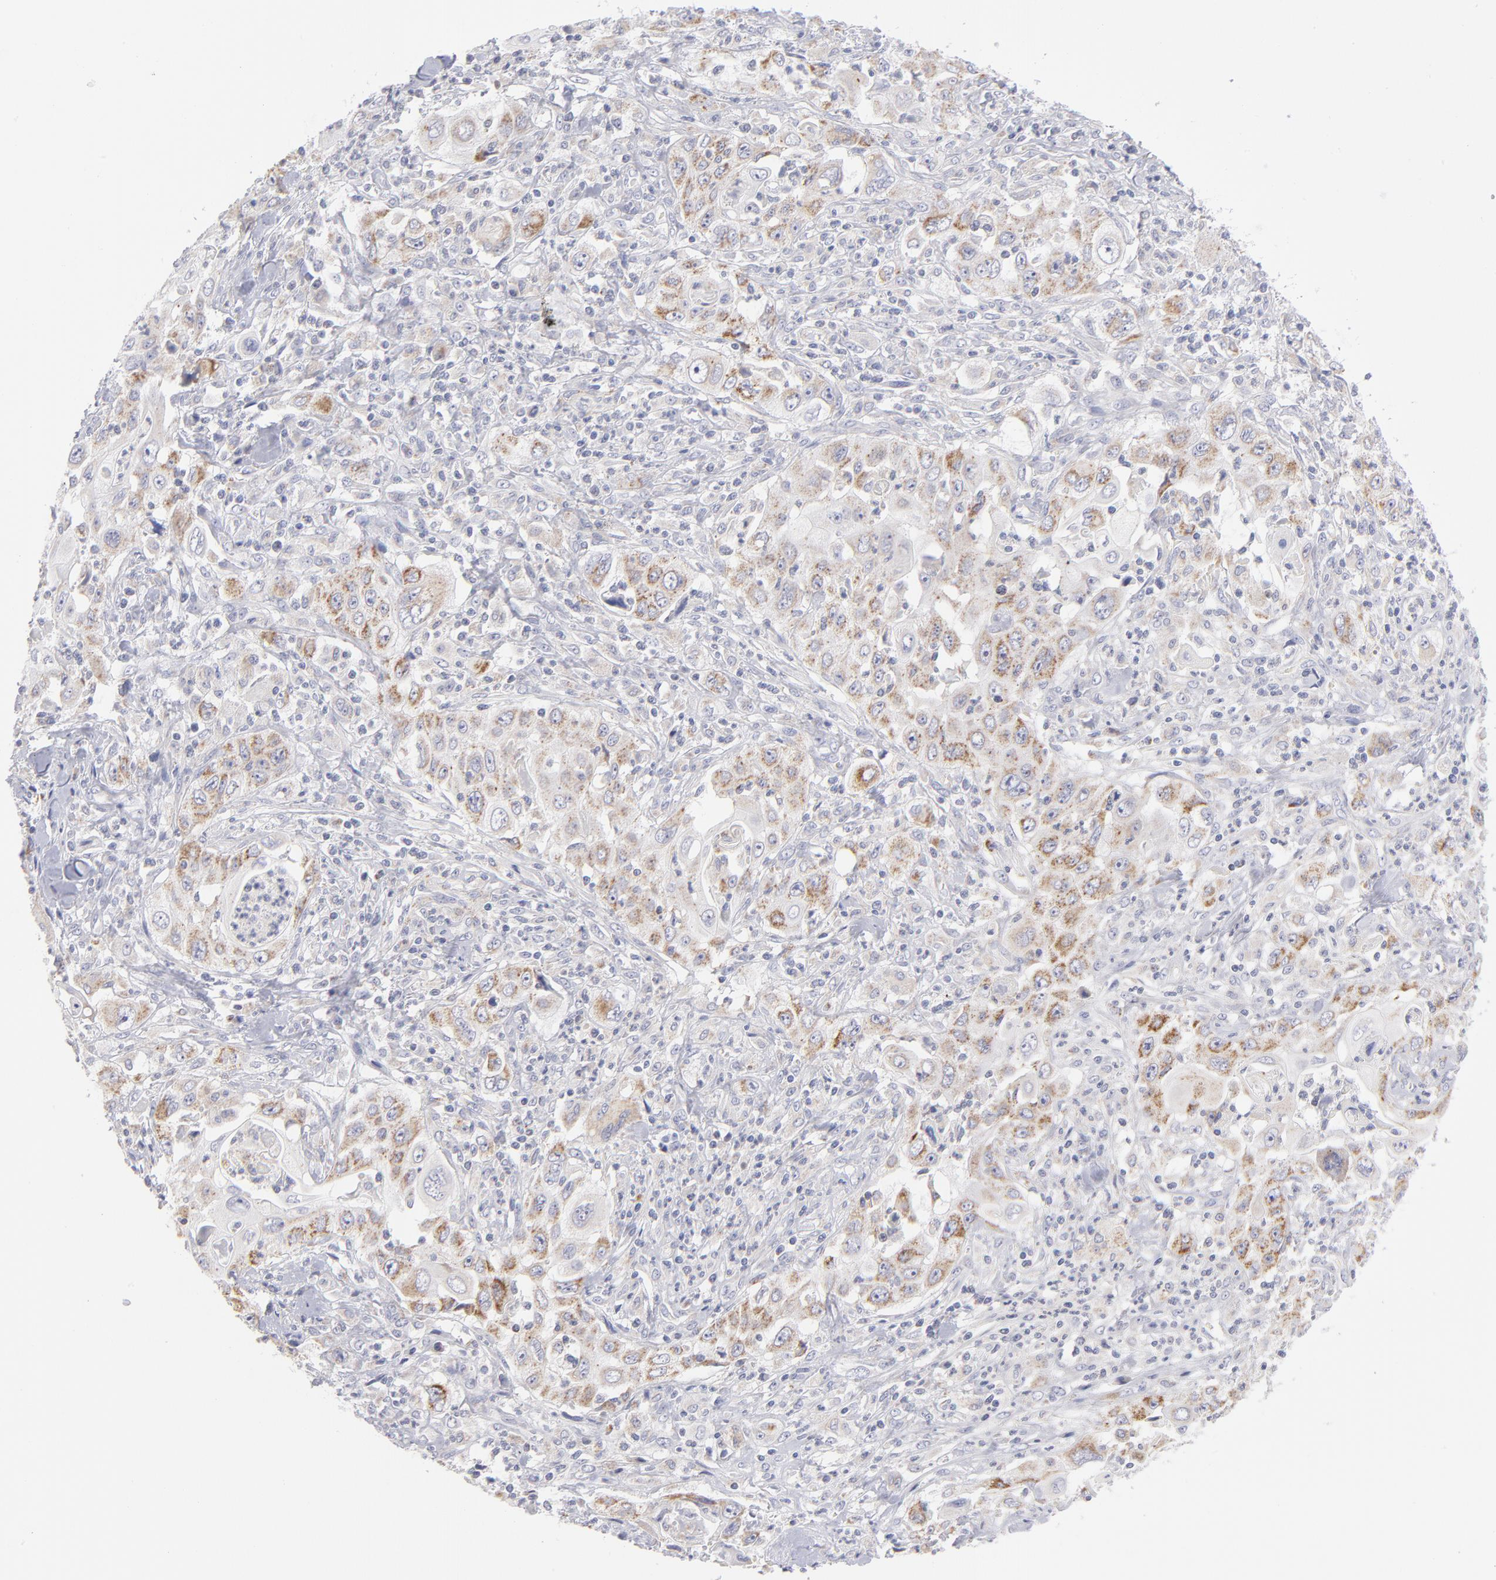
{"staining": {"intensity": "moderate", "quantity": "25%-75%", "location": "cytoplasmic/membranous"}, "tissue": "pancreatic cancer", "cell_type": "Tumor cells", "image_type": "cancer", "snomed": [{"axis": "morphology", "description": "Adenocarcinoma, NOS"}, {"axis": "topography", "description": "Pancreas"}], "caption": "Moderate cytoplasmic/membranous staining for a protein is appreciated in about 25%-75% of tumor cells of pancreatic cancer (adenocarcinoma) using IHC.", "gene": "MTHFD2", "patient": {"sex": "male", "age": 70}}